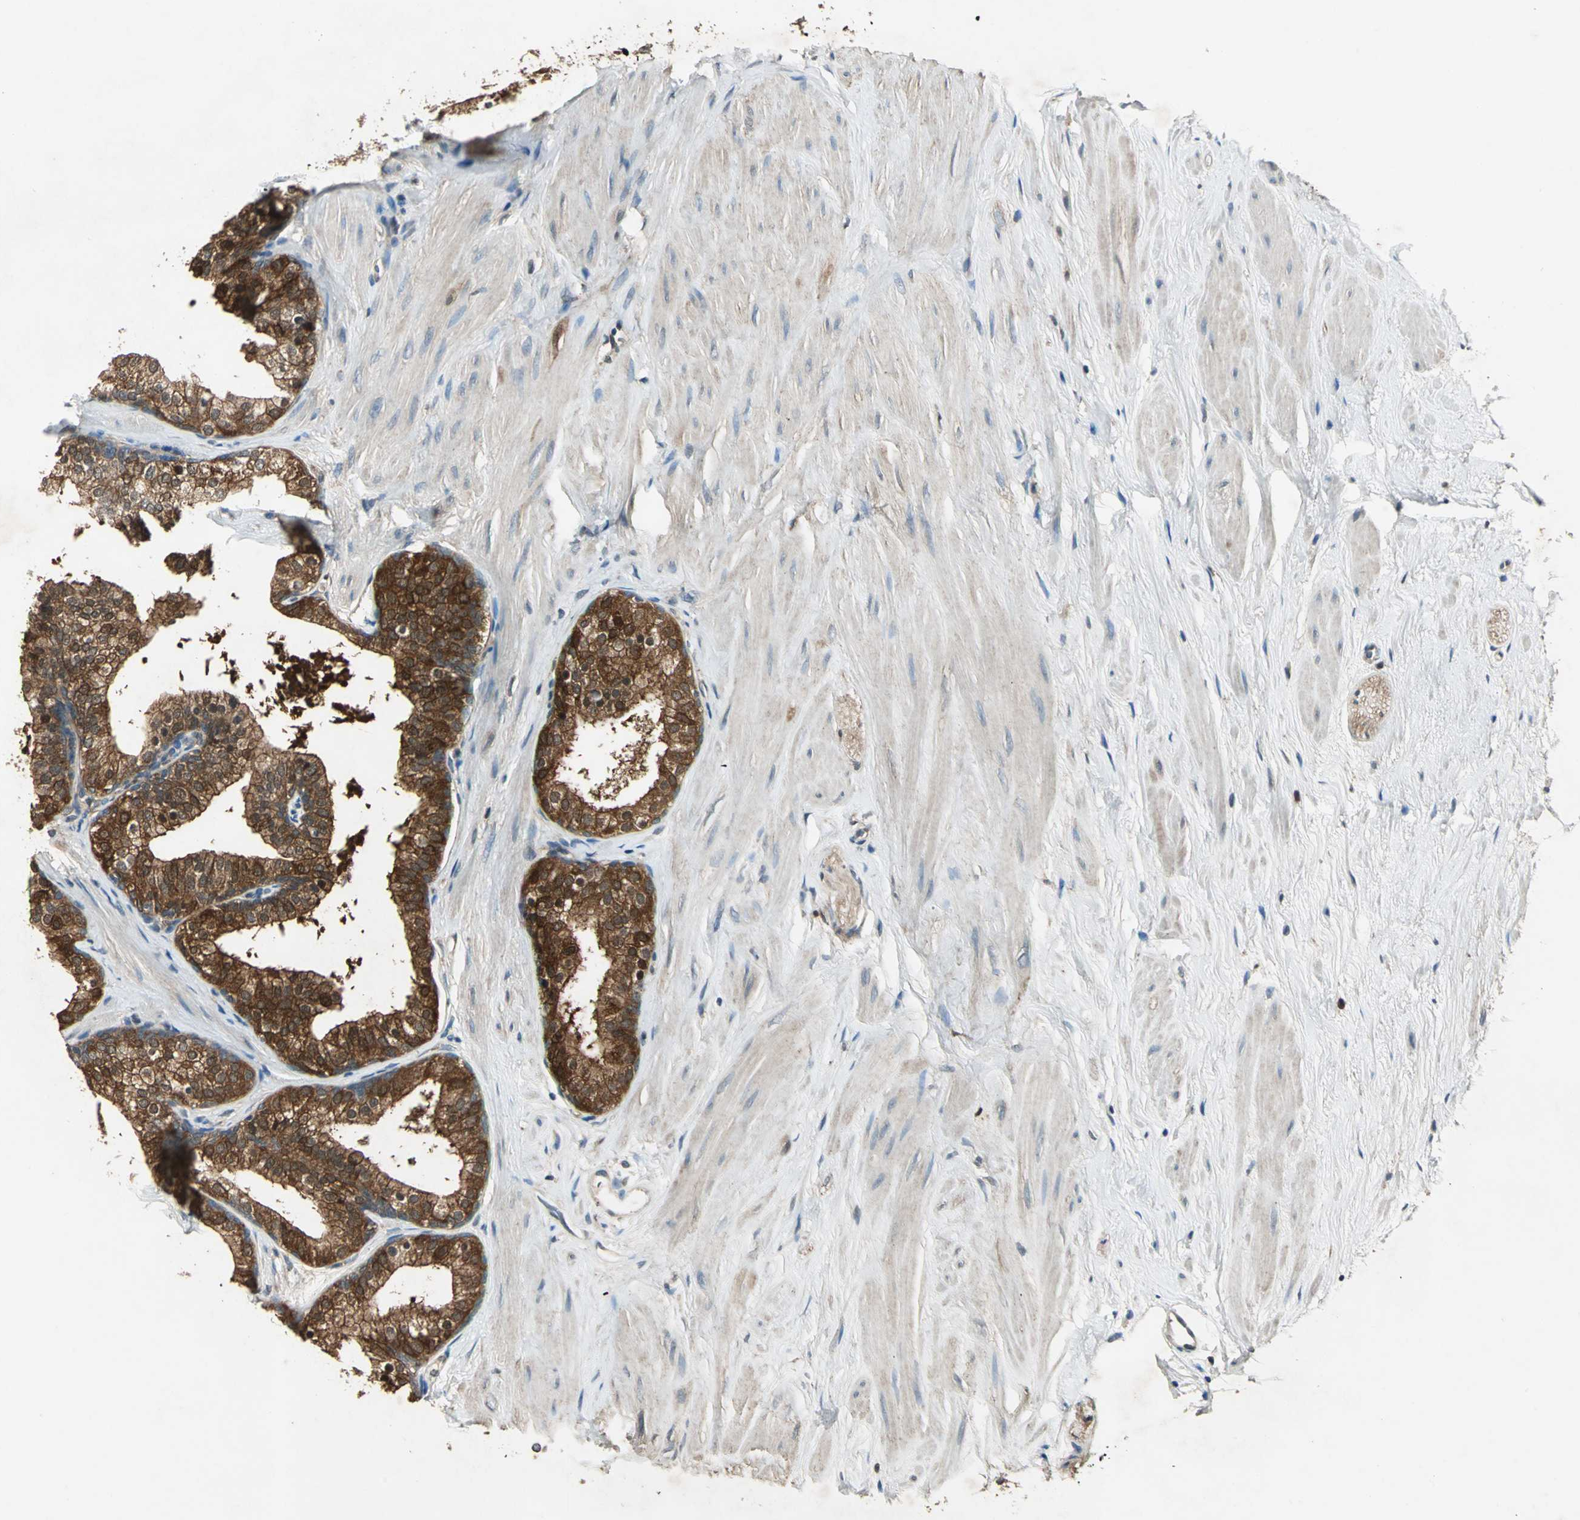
{"staining": {"intensity": "strong", "quantity": ">75%", "location": "cytoplasmic/membranous"}, "tissue": "prostate", "cell_type": "Glandular cells", "image_type": "normal", "snomed": [{"axis": "morphology", "description": "Normal tissue, NOS"}, {"axis": "topography", "description": "Prostate"}], "caption": "Human prostate stained for a protein (brown) shows strong cytoplasmic/membranous positive staining in approximately >75% of glandular cells.", "gene": "RRM2B", "patient": {"sex": "male", "age": 60}}